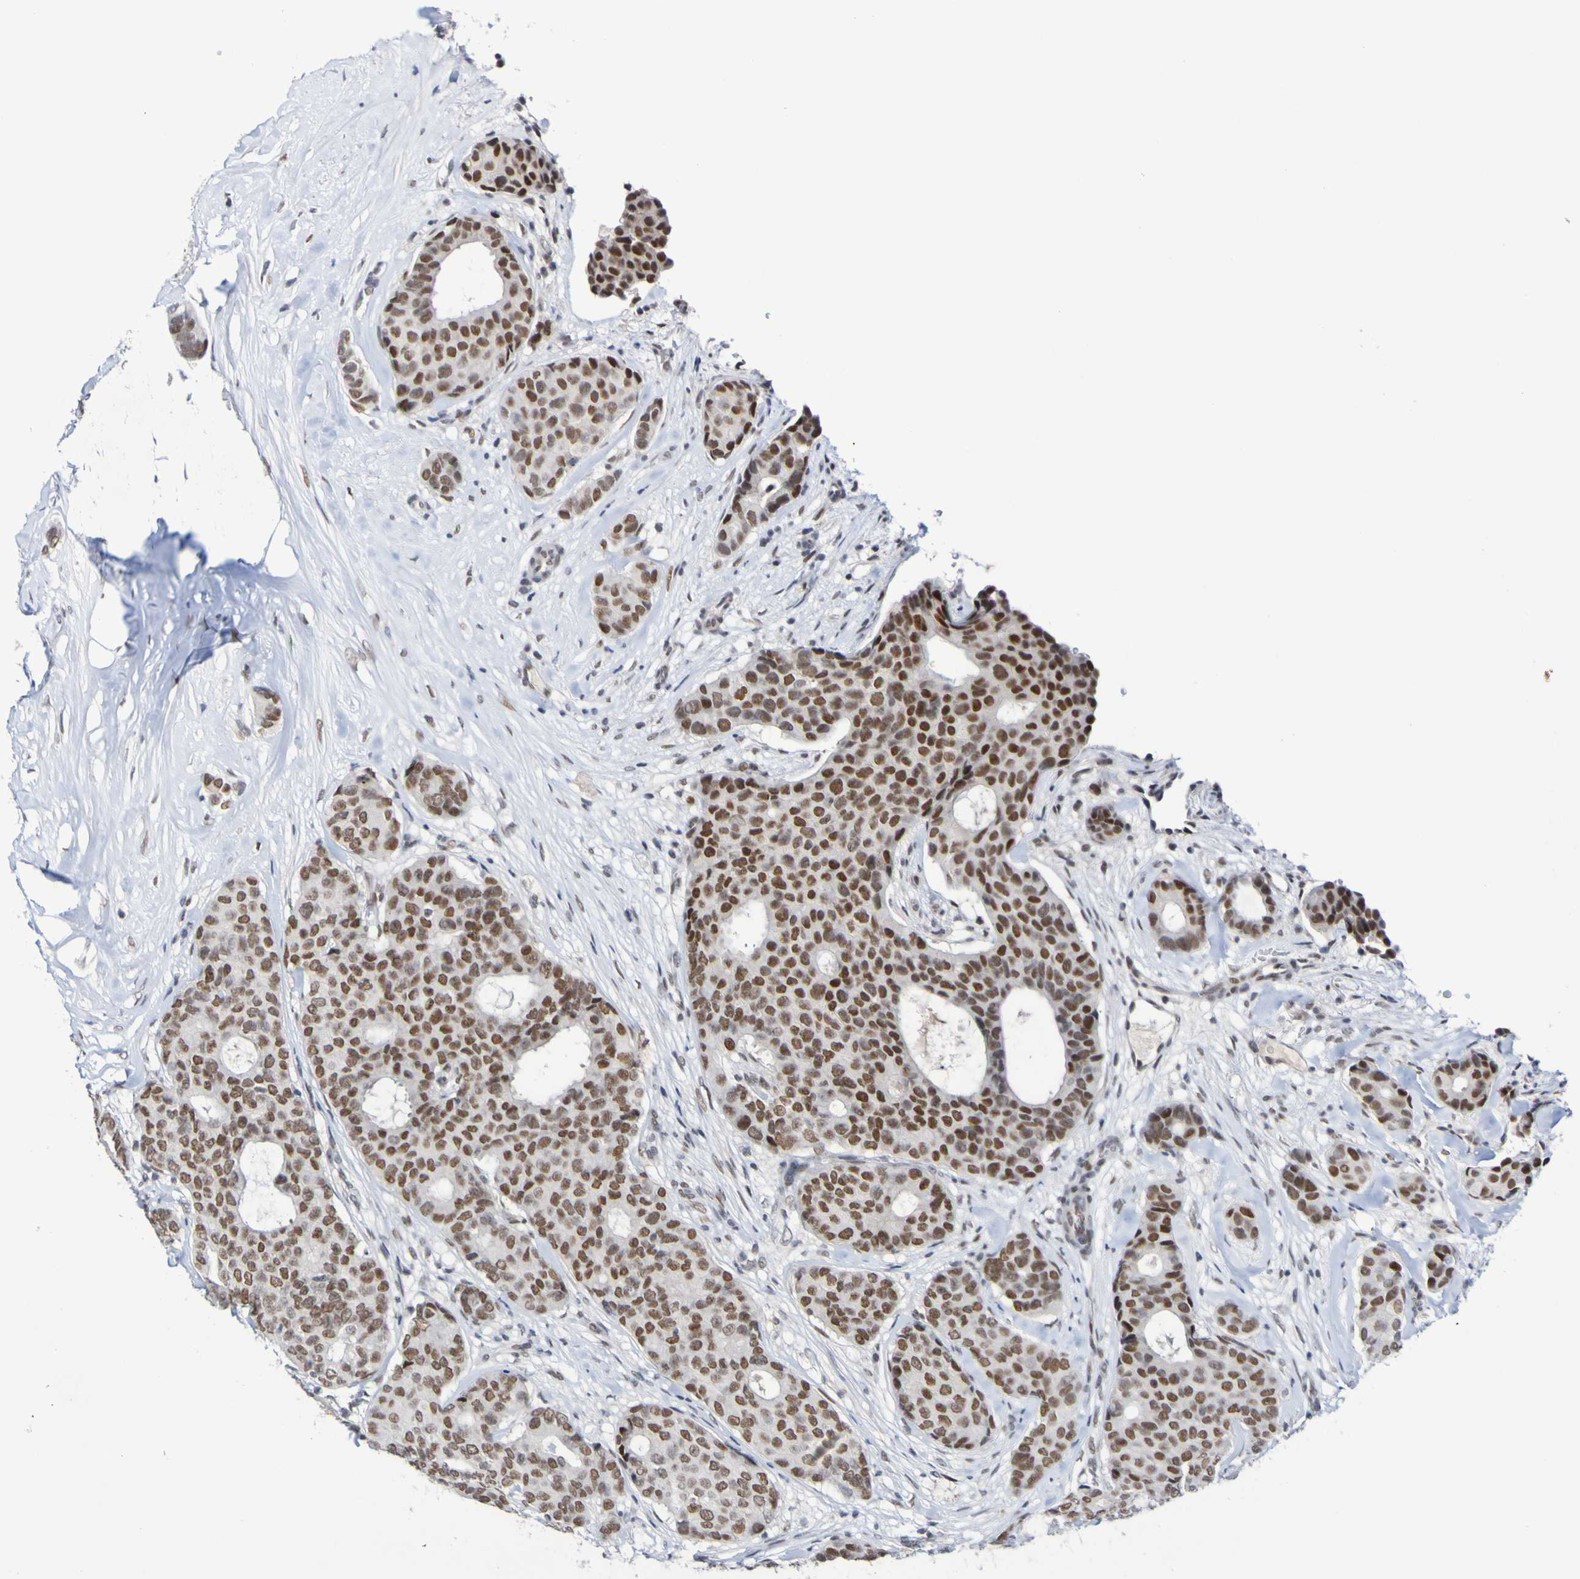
{"staining": {"intensity": "strong", "quantity": ">75%", "location": "nuclear"}, "tissue": "breast cancer", "cell_type": "Tumor cells", "image_type": "cancer", "snomed": [{"axis": "morphology", "description": "Duct carcinoma"}, {"axis": "topography", "description": "Breast"}], "caption": "Immunohistochemical staining of breast cancer reveals high levels of strong nuclear staining in about >75% of tumor cells.", "gene": "PCGF1", "patient": {"sex": "female", "age": 75}}